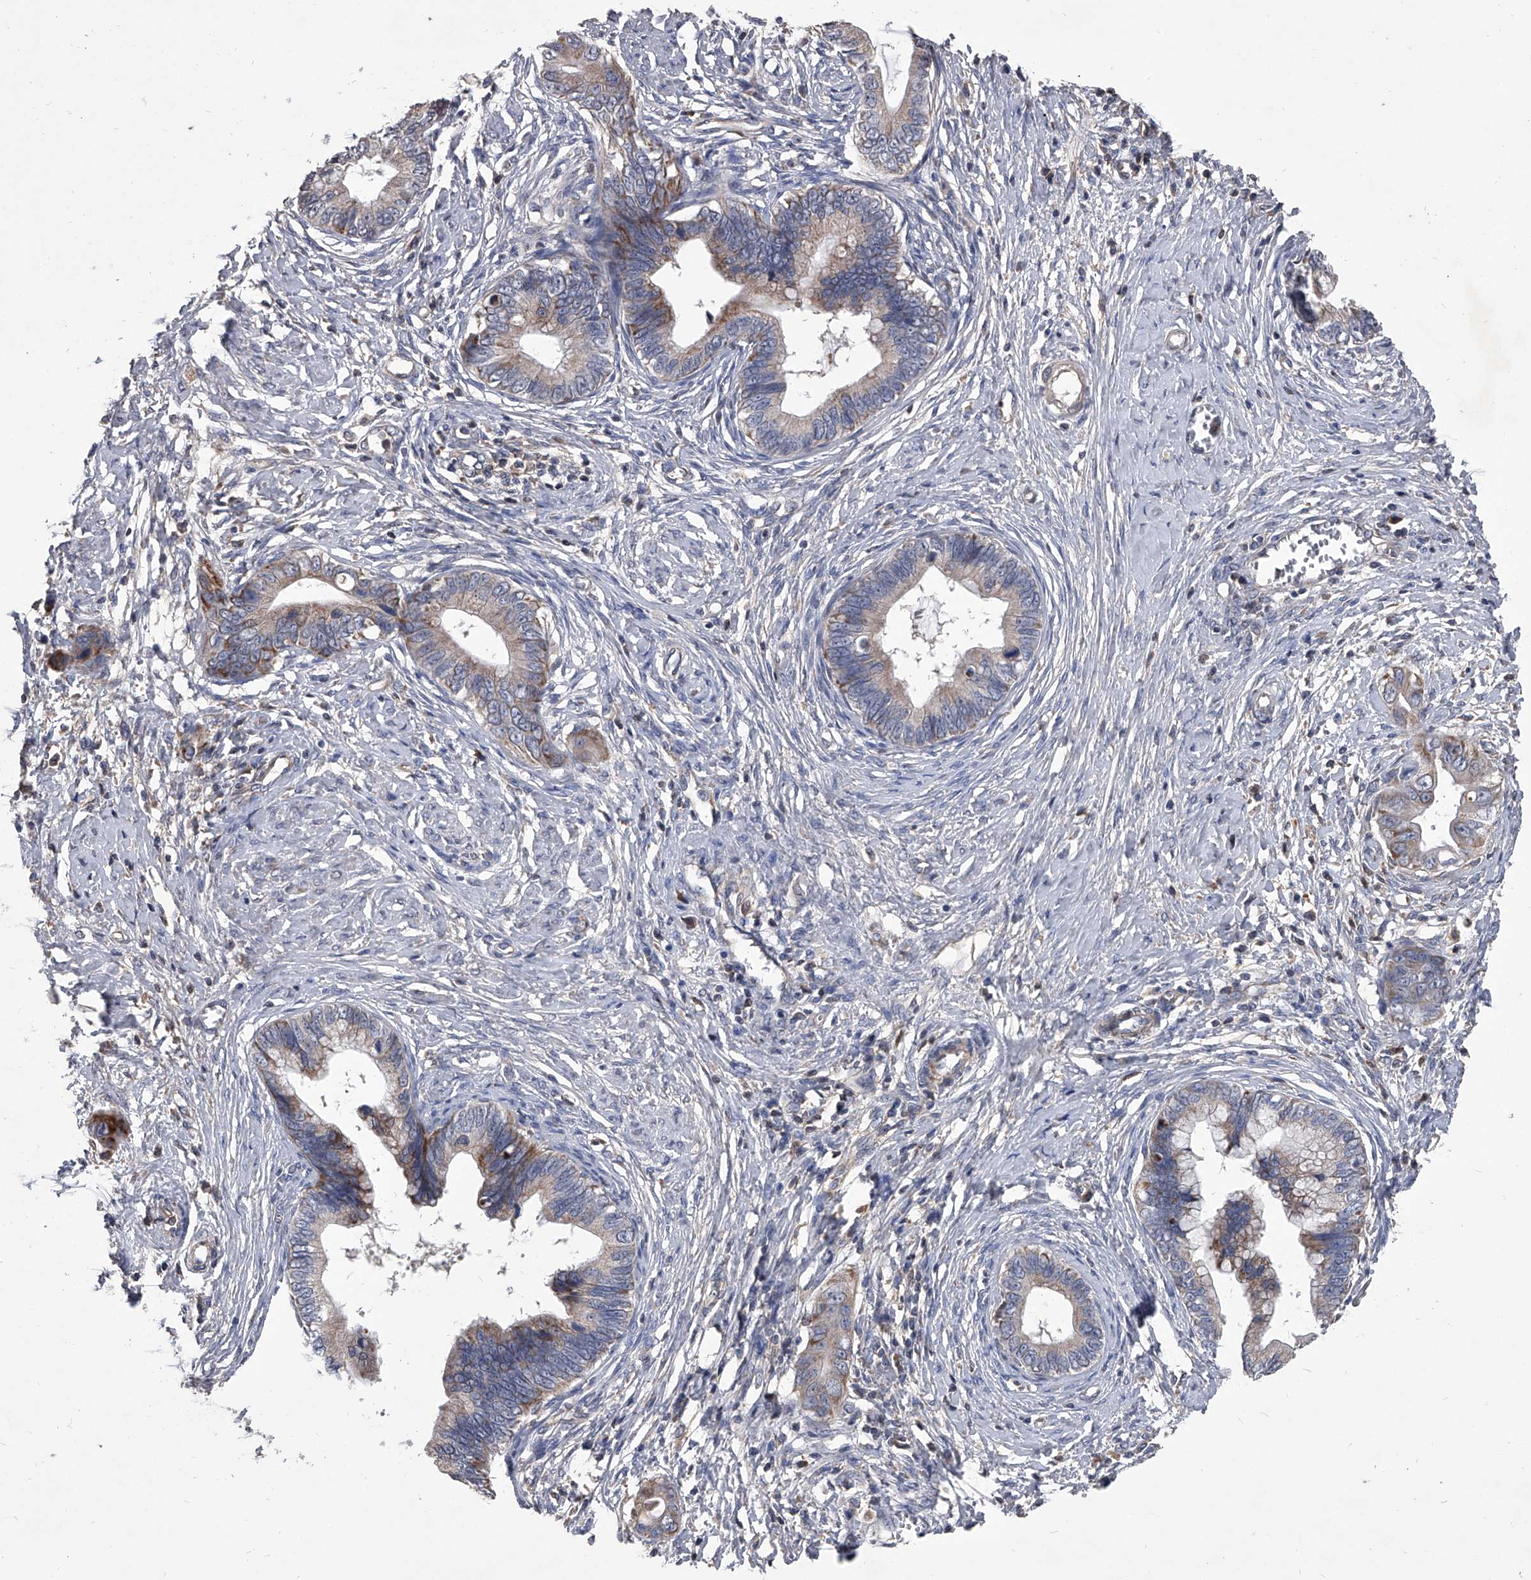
{"staining": {"intensity": "weak", "quantity": "25%-75%", "location": "cytoplasmic/membranous"}, "tissue": "cervical cancer", "cell_type": "Tumor cells", "image_type": "cancer", "snomed": [{"axis": "morphology", "description": "Adenocarcinoma, NOS"}, {"axis": "topography", "description": "Cervix"}], "caption": "DAB immunohistochemical staining of human cervical cancer (adenocarcinoma) displays weak cytoplasmic/membranous protein expression in about 25%-75% of tumor cells.", "gene": "NRP1", "patient": {"sex": "female", "age": 44}}